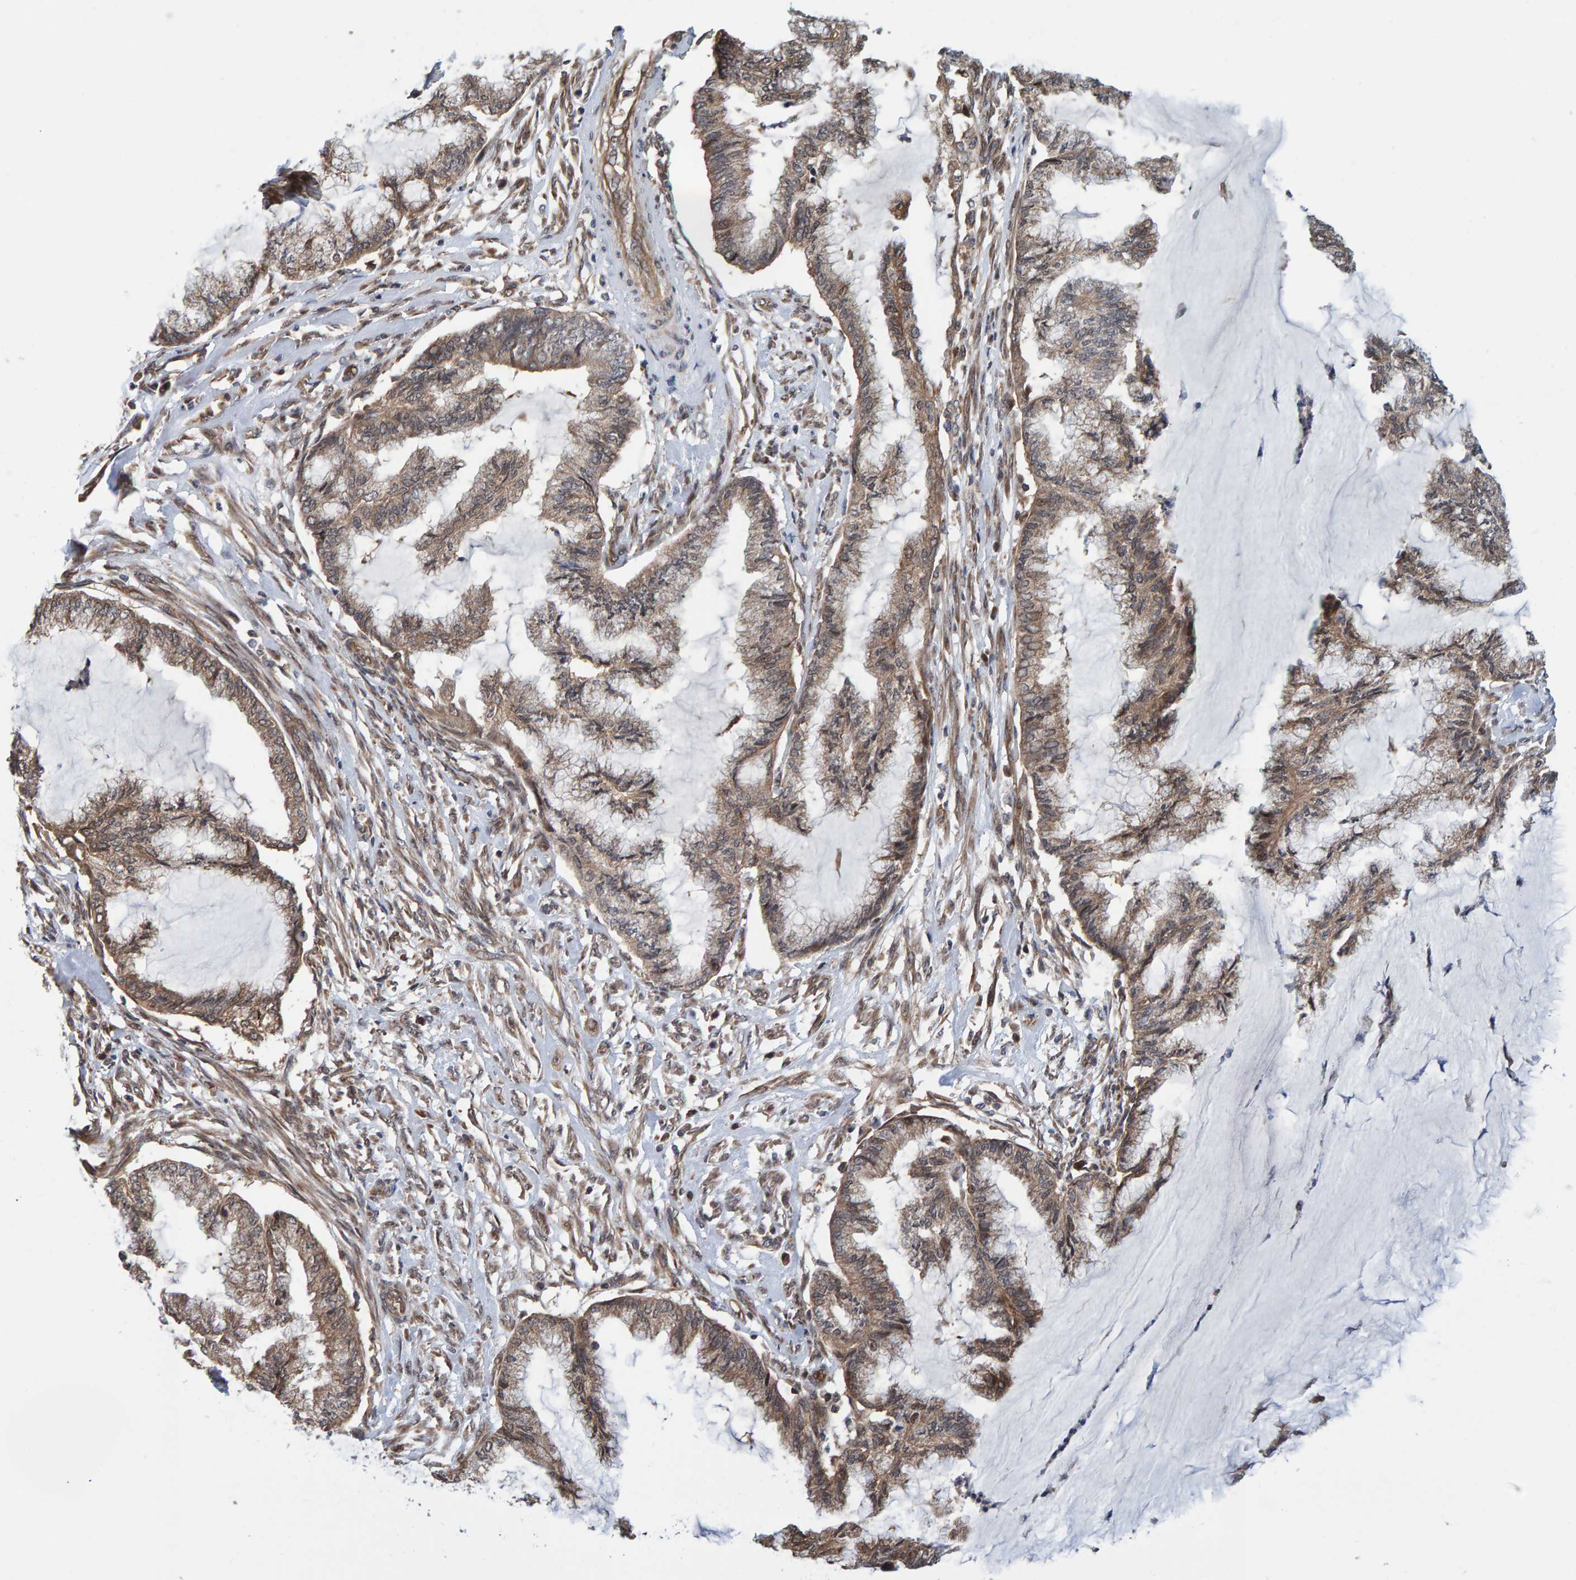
{"staining": {"intensity": "moderate", "quantity": ">75%", "location": "cytoplasmic/membranous"}, "tissue": "endometrial cancer", "cell_type": "Tumor cells", "image_type": "cancer", "snomed": [{"axis": "morphology", "description": "Adenocarcinoma, NOS"}, {"axis": "topography", "description": "Endometrium"}], "caption": "DAB (3,3'-diaminobenzidine) immunohistochemical staining of human endometrial adenocarcinoma shows moderate cytoplasmic/membranous protein expression in about >75% of tumor cells.", "gene": "SCRN2", "patient": {"sex": "female", "age": 86}}